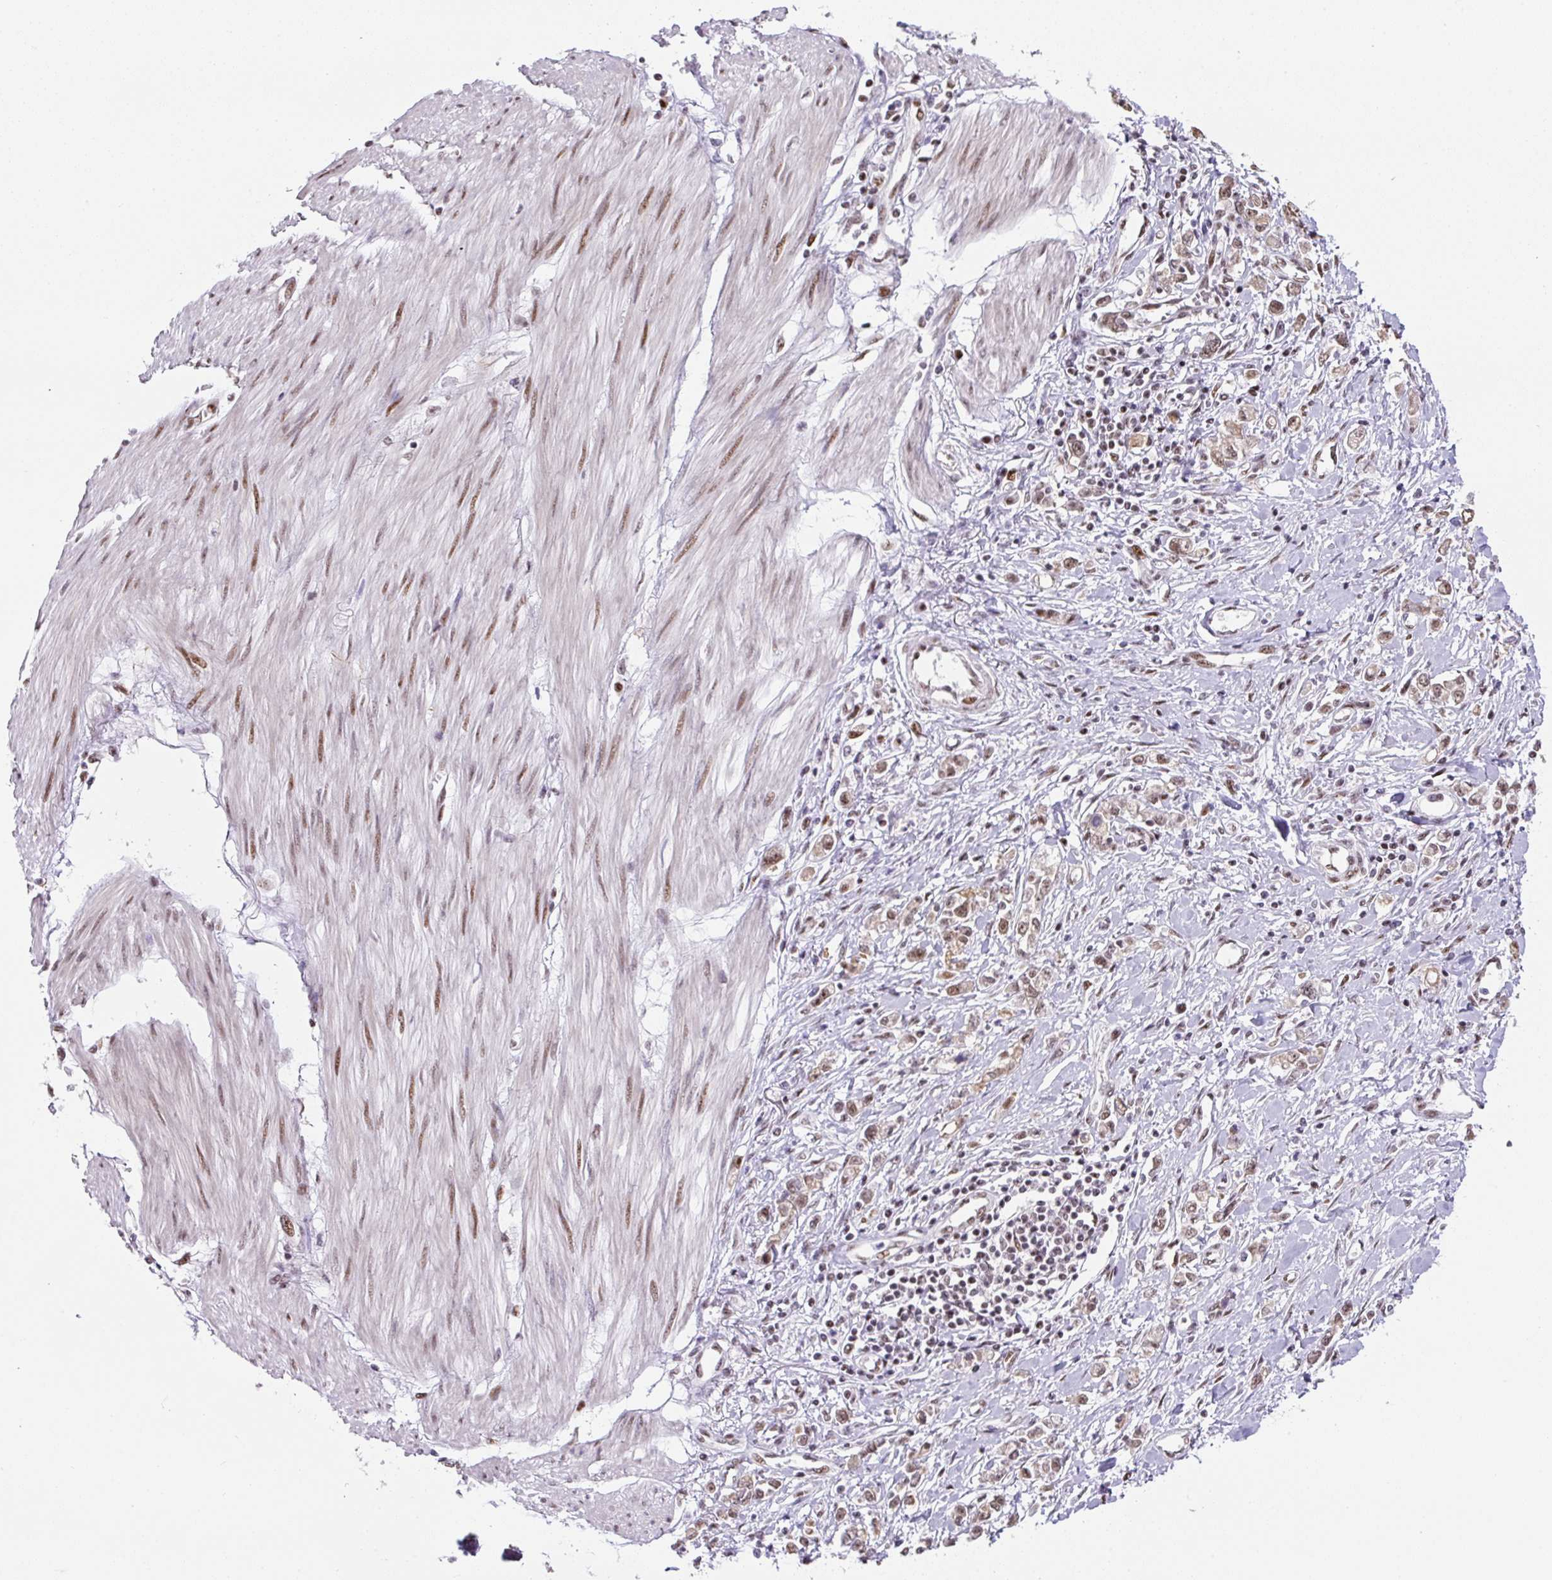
{"staining": {"intensity": "weak", "quantity": ">75%", "location": "nuclear"}, "tissue": "stomach cancer", "cell_type": "Tumor cells", "image_type": "cancer", "snomed": [{"axis": "morphology", "description": "Adenocarcinoma, NOS"}, {"axis": "topography", "description": "Stomach"}], "caption": "This histopathology image shows IHC staining of adenocarcinoma (stomach), with low weak nuclear positivity in about >75% of tumor cells.", "gene": "TAF1A", "patient": {"sex": "female", "age": 76}}